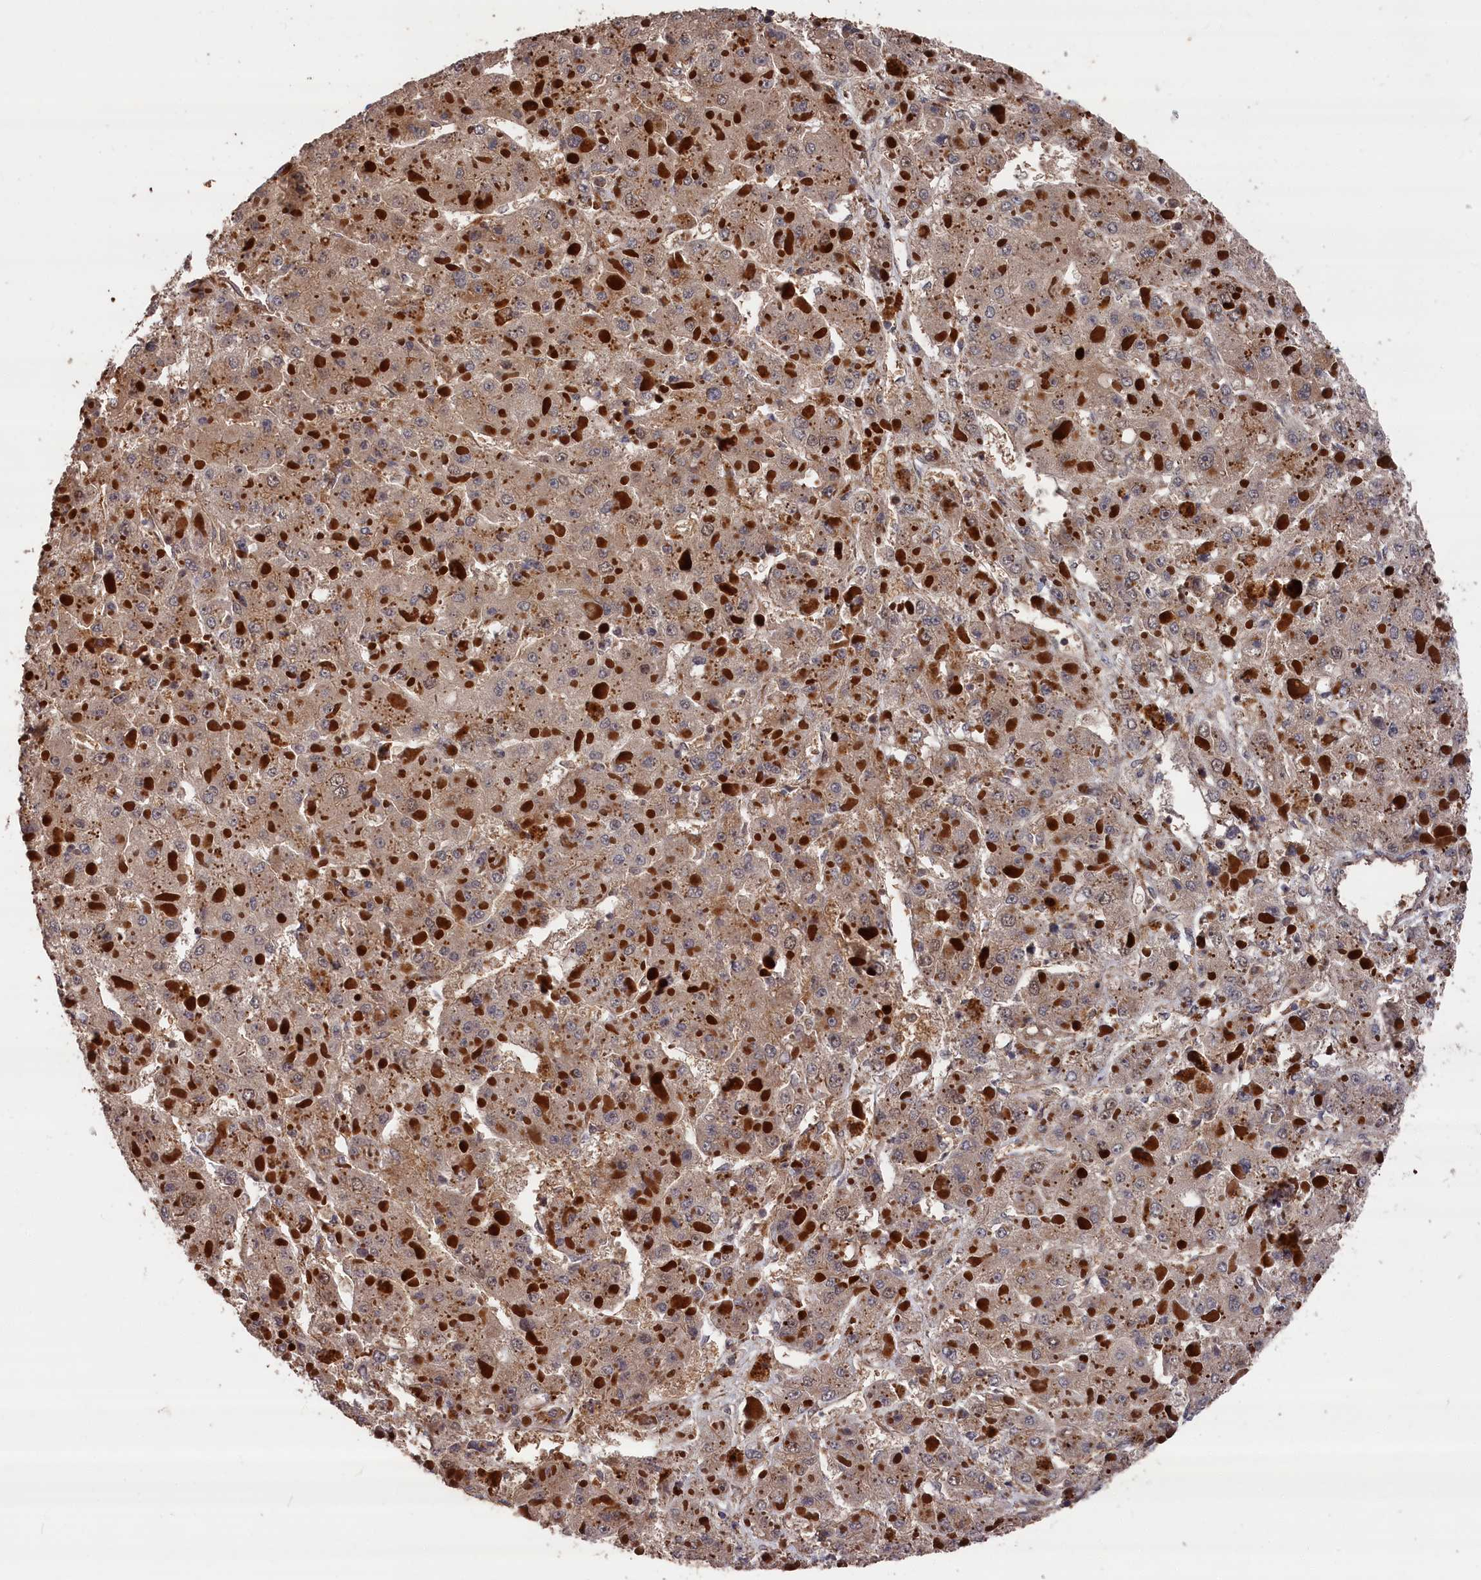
{"staining": {"intensity": "weak", "quantity": ">75%", "location": "cytoplasmic/membranous"}, "tissue": "liver cancer", "cell_type": "Tumor cells", "image_type": "cancer", "snomed": [{"axis": "morphology", "description": "Carcinoma, Hepatocellular, NOS"}, {"axis": "topography", "description": "Liver"}], "caption": "There is low levels of weak cytoplasmic/membranous expression in tumor cells of liver cancer, as demonstrated by immunohistochemical staining (brown color).", "gene": "RMI2", "patient": {"sex": "female", "age": 73}}